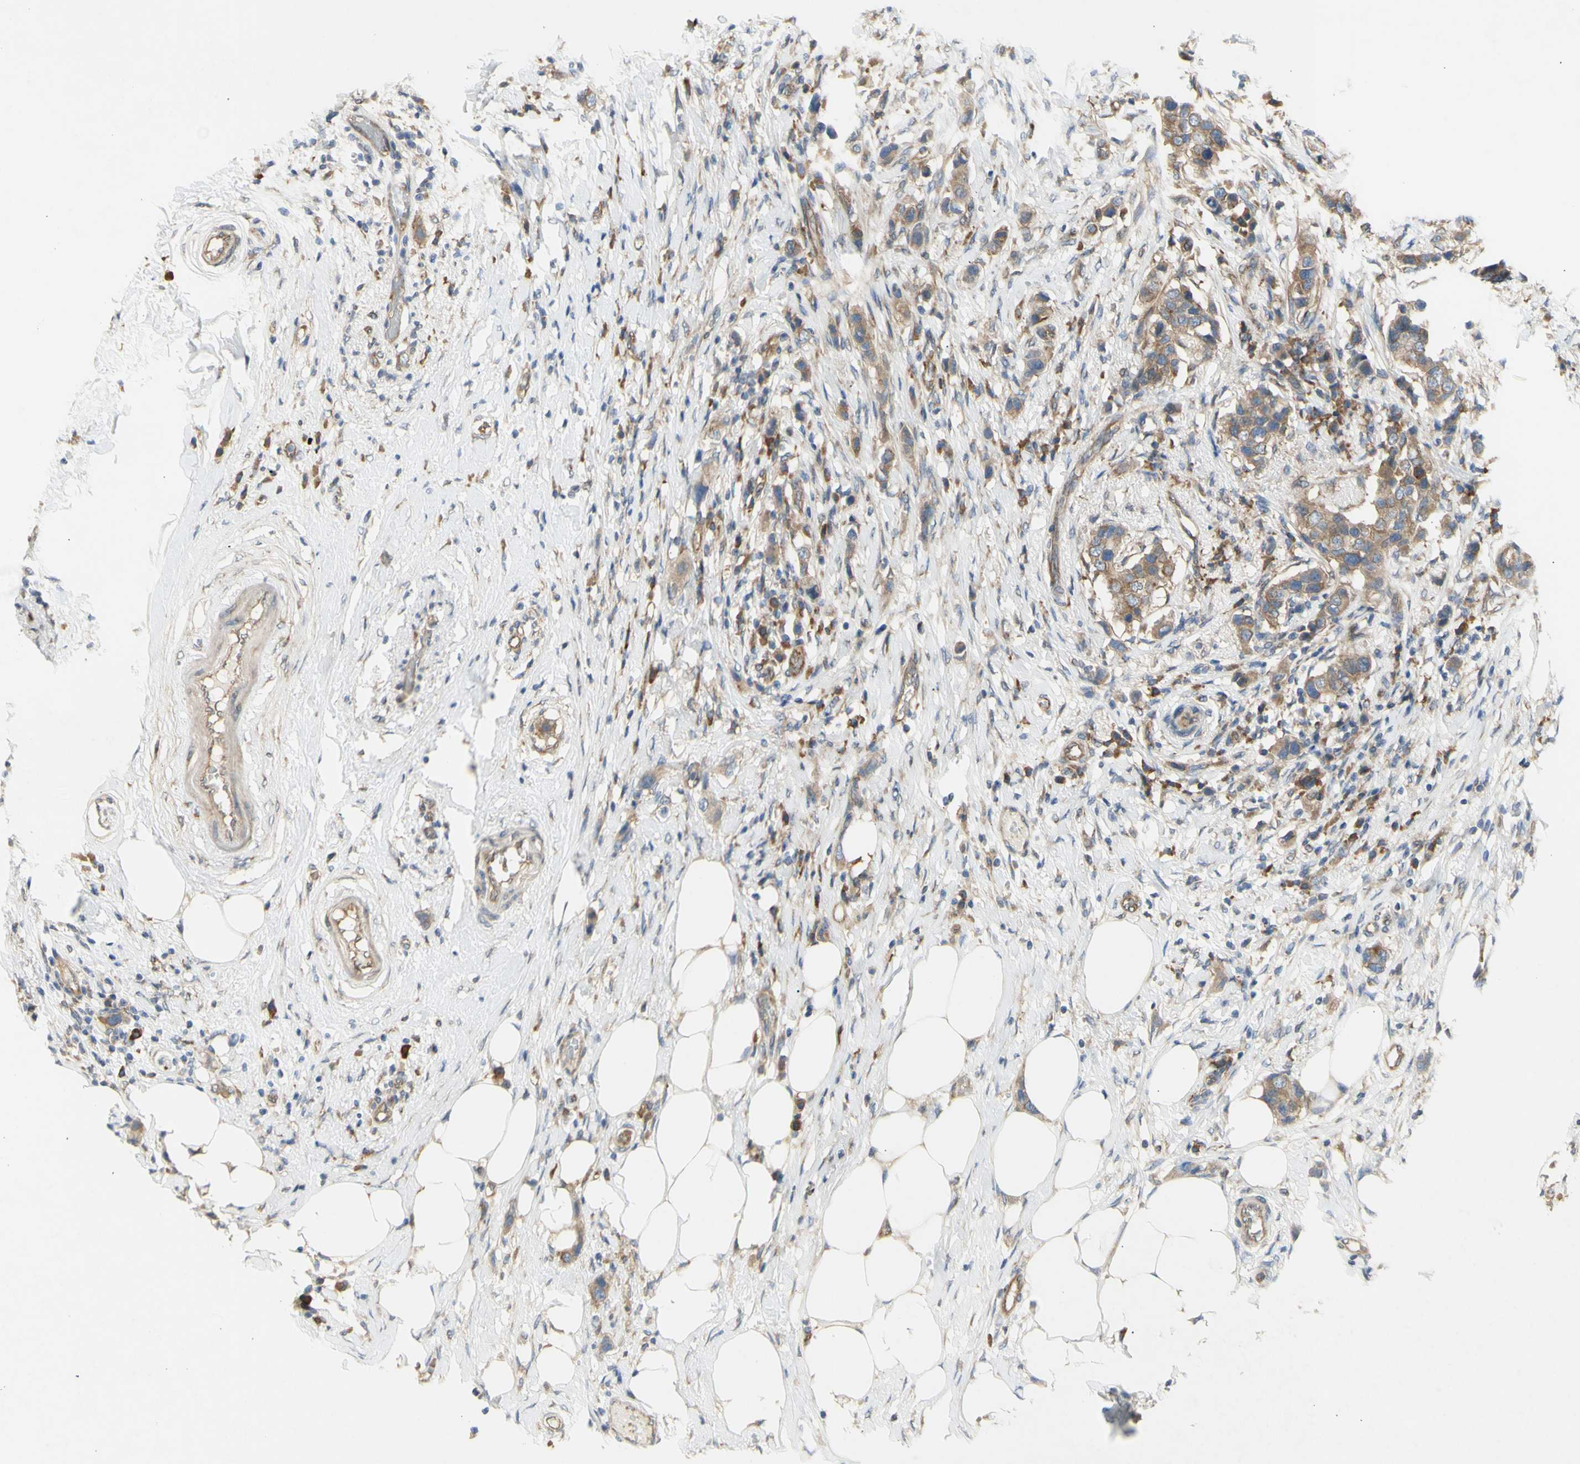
{"staining": {"intensity": "moderate", "quantity": ">75%", "location": "cytoplasmic/membranous"}, "tissue": "breast cancer", "cell_type": "Tumor cells", "image_type": "cancer", "snomed": [{"axis": "morphology", "description": "Normal tissue, NOS"}, {"axis": "morphology", "description": "Duct carcinoma"}, {"axis": "topography", "description": "Breast"}], "caption": "Protein expression analysis of human breast cancer (intraductal carcinoma) reveals moderate cytoplasmic/membranous staining in approximately >75% of tumor cells.", "gene": "KLC1", "patient": {"sex": "female", "age": 50}}